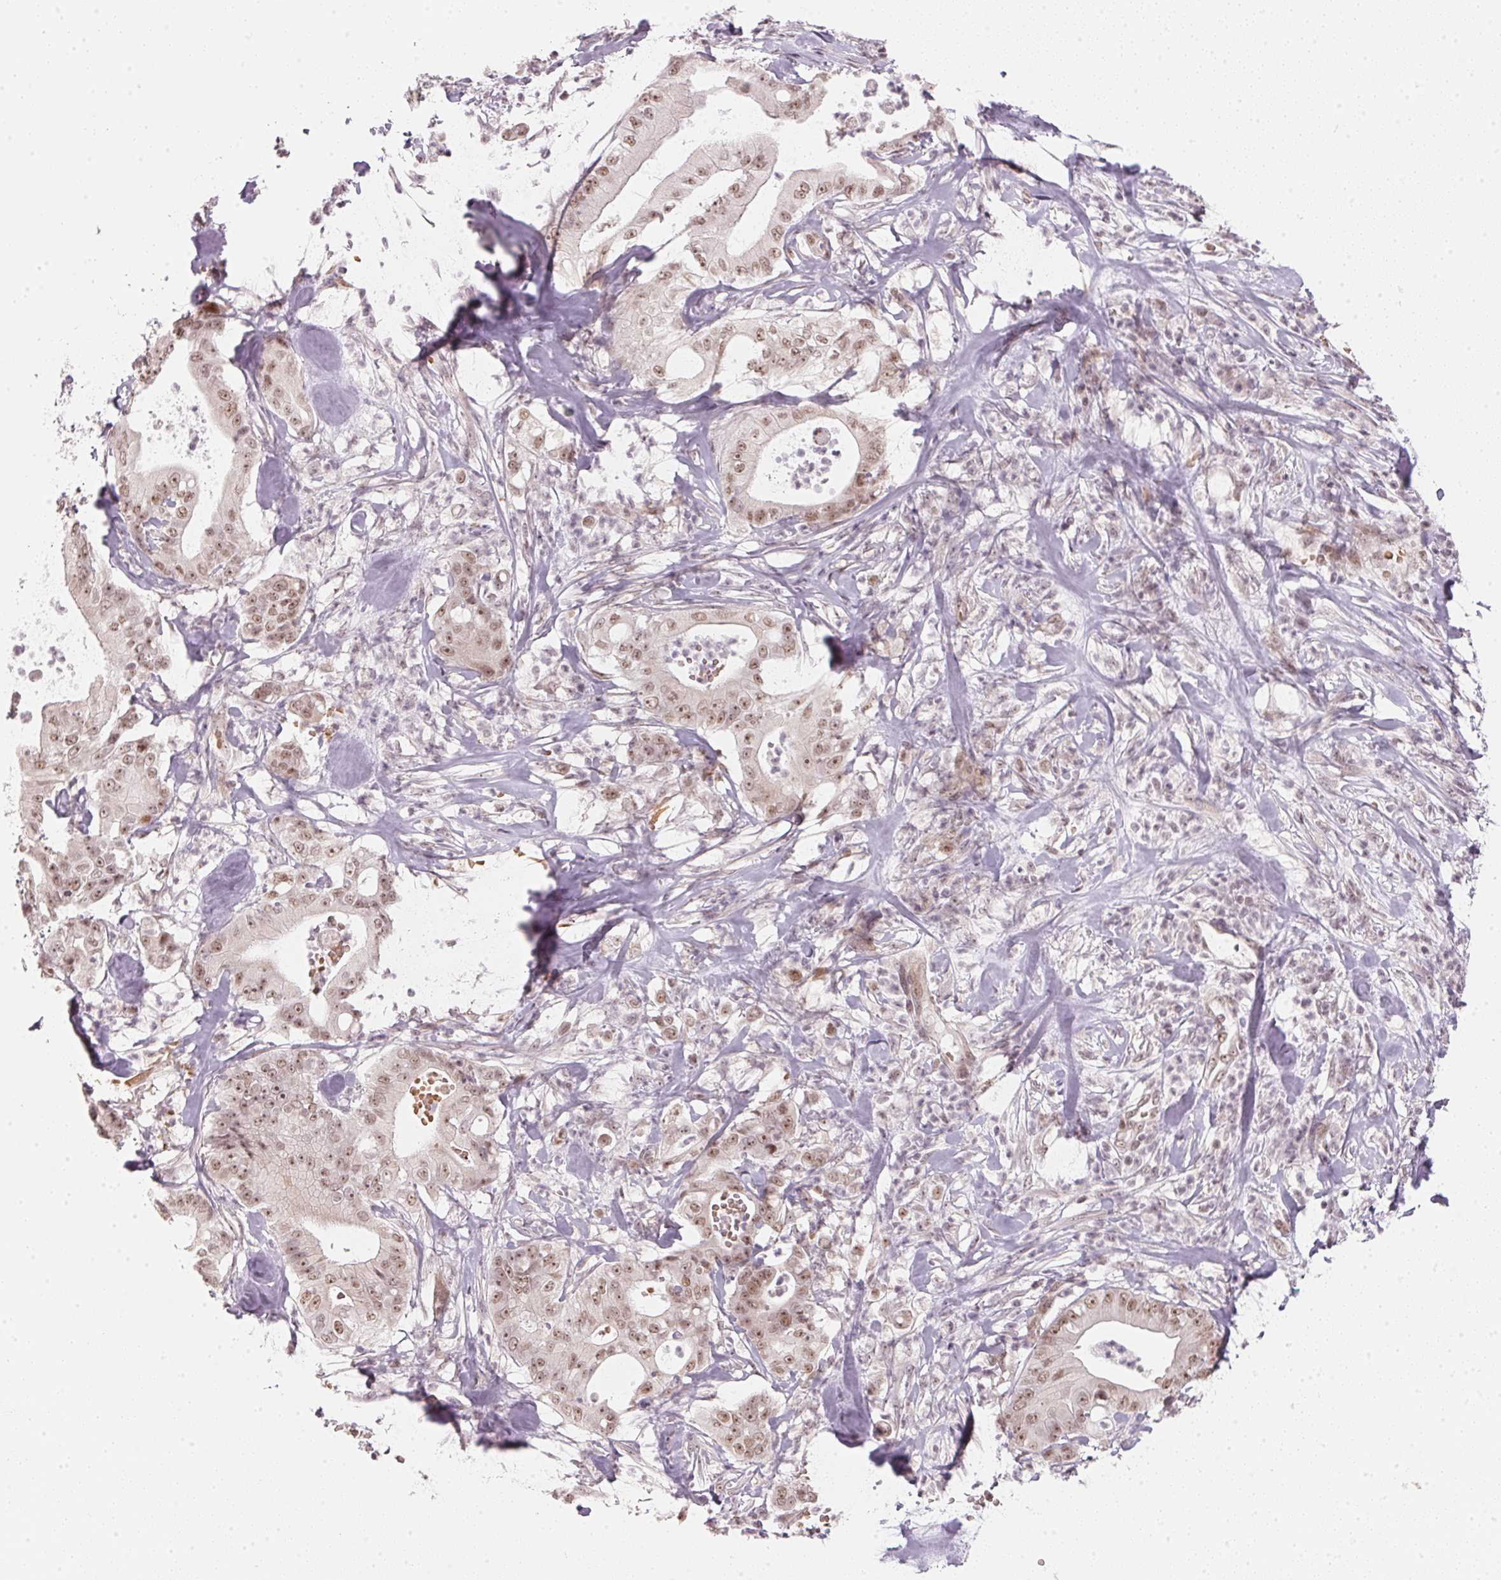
{"staining": {"intensity": "moderate", "quantity": ">75%", "location": "cytoplasmic/membranous,nuclear"}, "tissue": "pancreatic cancer", "cell_type": "Tumor cells", "image_type": "cancer", "snomed": [{"axis": "morphology", "description": "Adenocarcinoma, NOS"}, {"axis": "topography", "description": "Pancreas"}], "caption": "High-power microscopy captured an immunohistochemistry micrograph of pancreatic cancer (adenocarcinoma), revealing moderate cytoplasmic/membranous and nuclear expression in about >75% of tumor cells.", "gene": "KAT6A", "patient": {"sex": "male", "age": 71}}